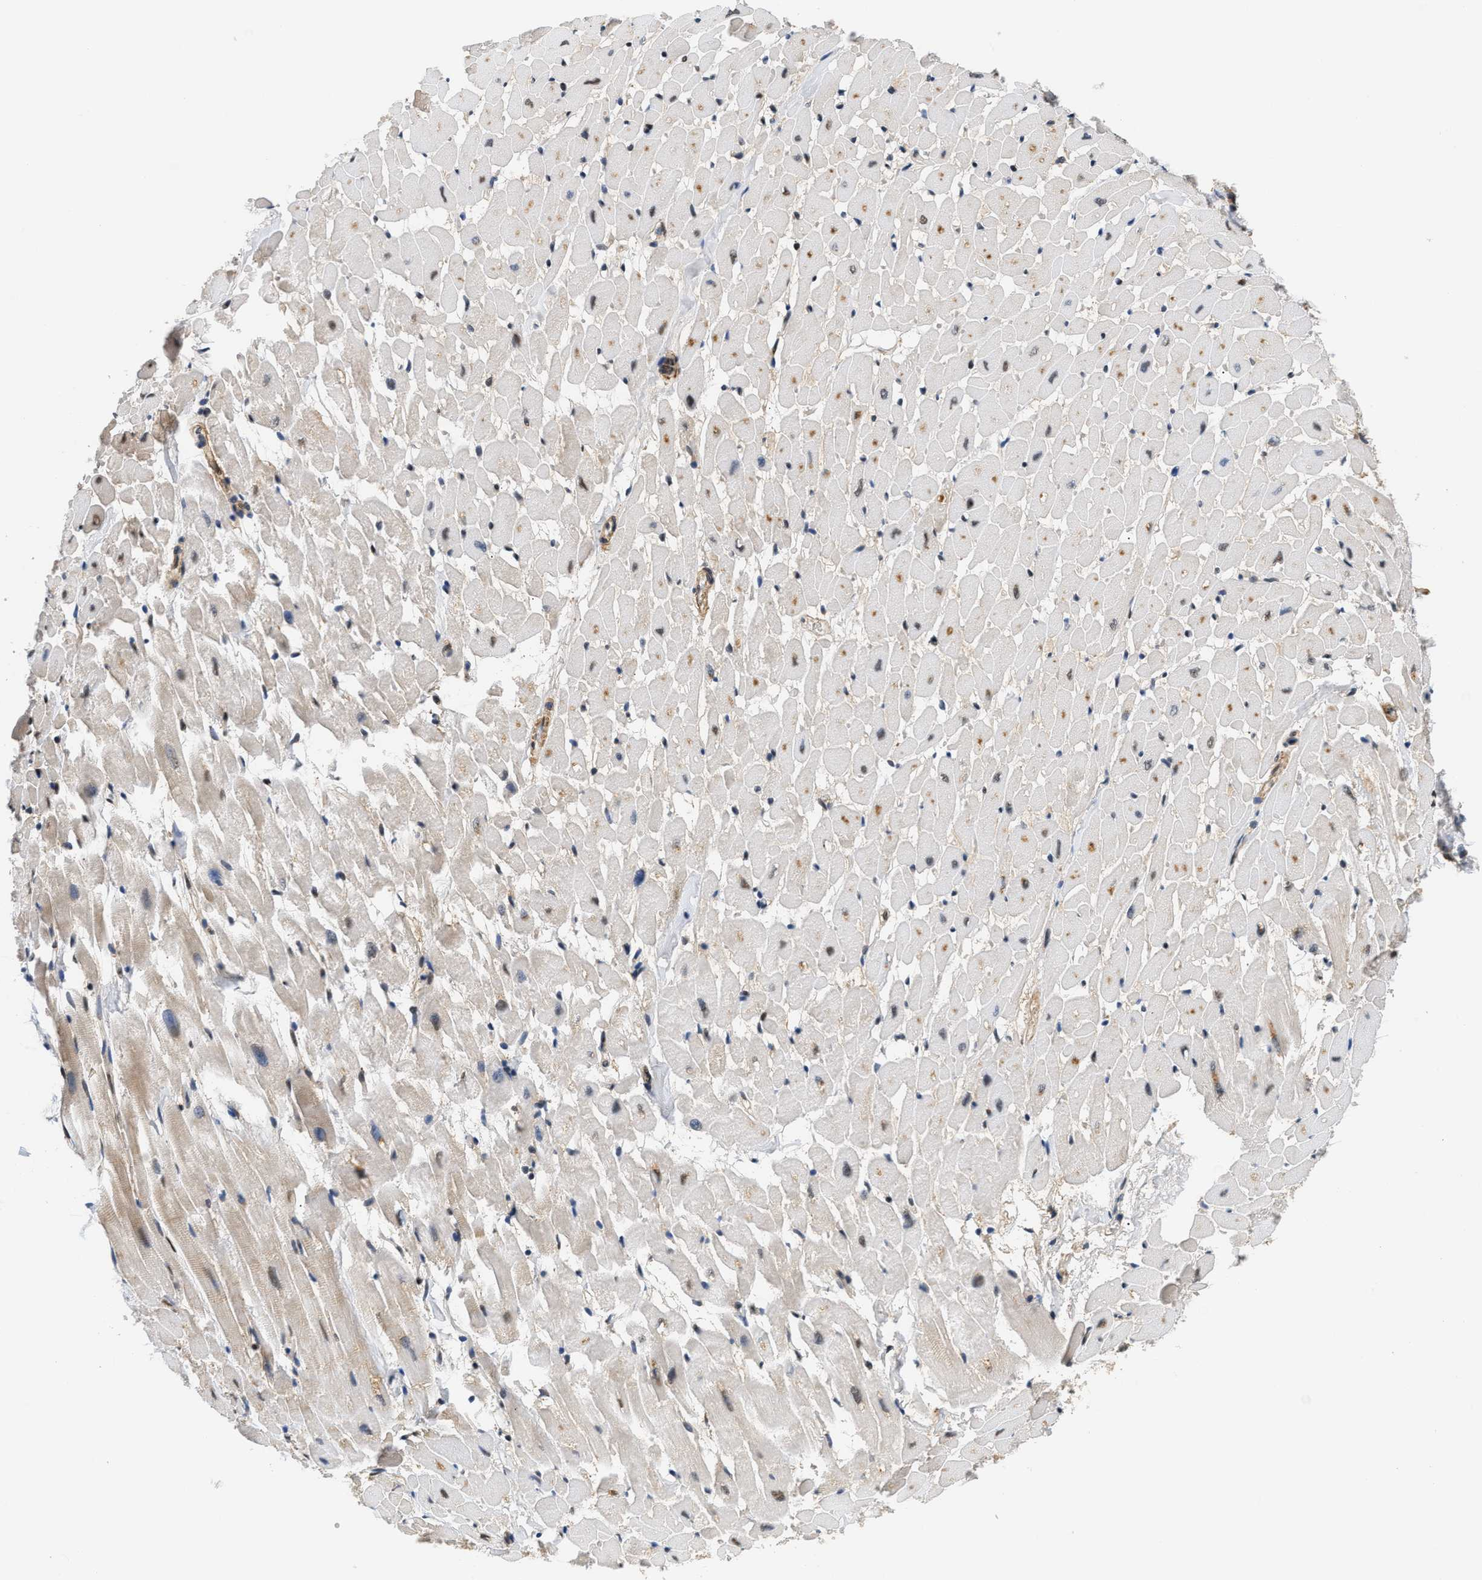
{"staining": {"intensity": "moderate", "quantity": "<25%", "location": "cytoplasmic/membranous,nuclear"}, "tissue": "heart muscle", "cell_type": "Cardiomyocytes", "image_type": "normal", "snomed": [{"axis": "morphology", "description": "Normal tissue, NOS"}, {"axis": "topography", "description": "Heart"}], "caption": "Human heart muscle stained with a brown dye shows moderate cytoplasmic/membranous,nuclear positive expression in approximately <25% of cardiomyocytes.", "gene": "LARP6", "patient": {"sex": "male", "age": 45}}